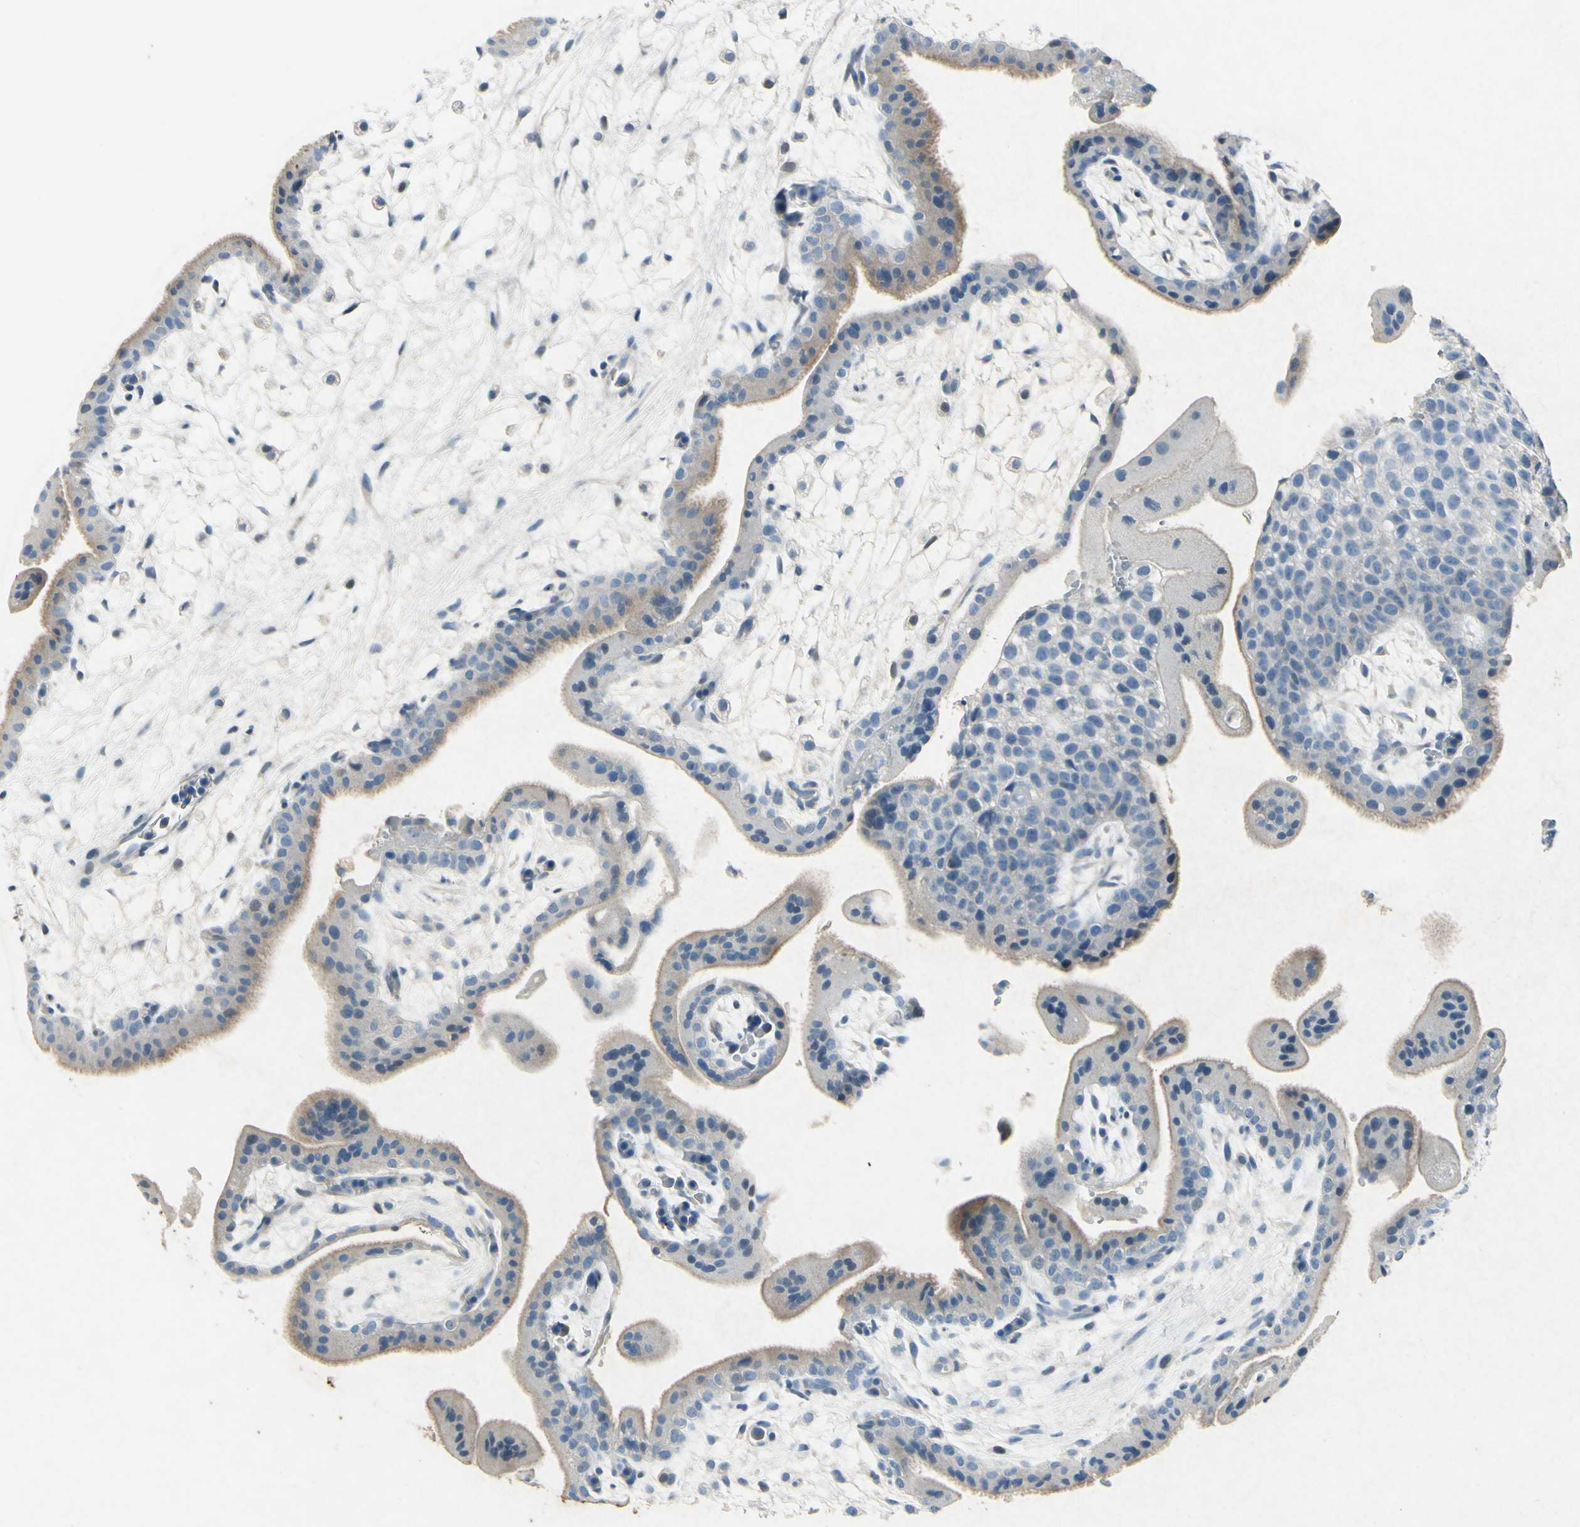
{"staining": {"intensity": "weak", "quantity": "25%-75%", "location": "cytoplasmic/membranous"}, "tissue": "placenta", "cell_type": "Trophoblastic cells", "image_type": "normal", "snomed": [{"axis": "morphology", "description": "Normal tissue, NOS"}, {"axis": "topography", "description": "Placenta"}], "caption": "The histopathology image demonstrates staining of benign placenta, revealing weak cytoplasmic/membranous protein staining (brown color) within trophoblastic cells. (IHC, brightfield microscopy, high magnification).", "gene": "SNAP91", "patient": {"sex": "female", "age": 35}}